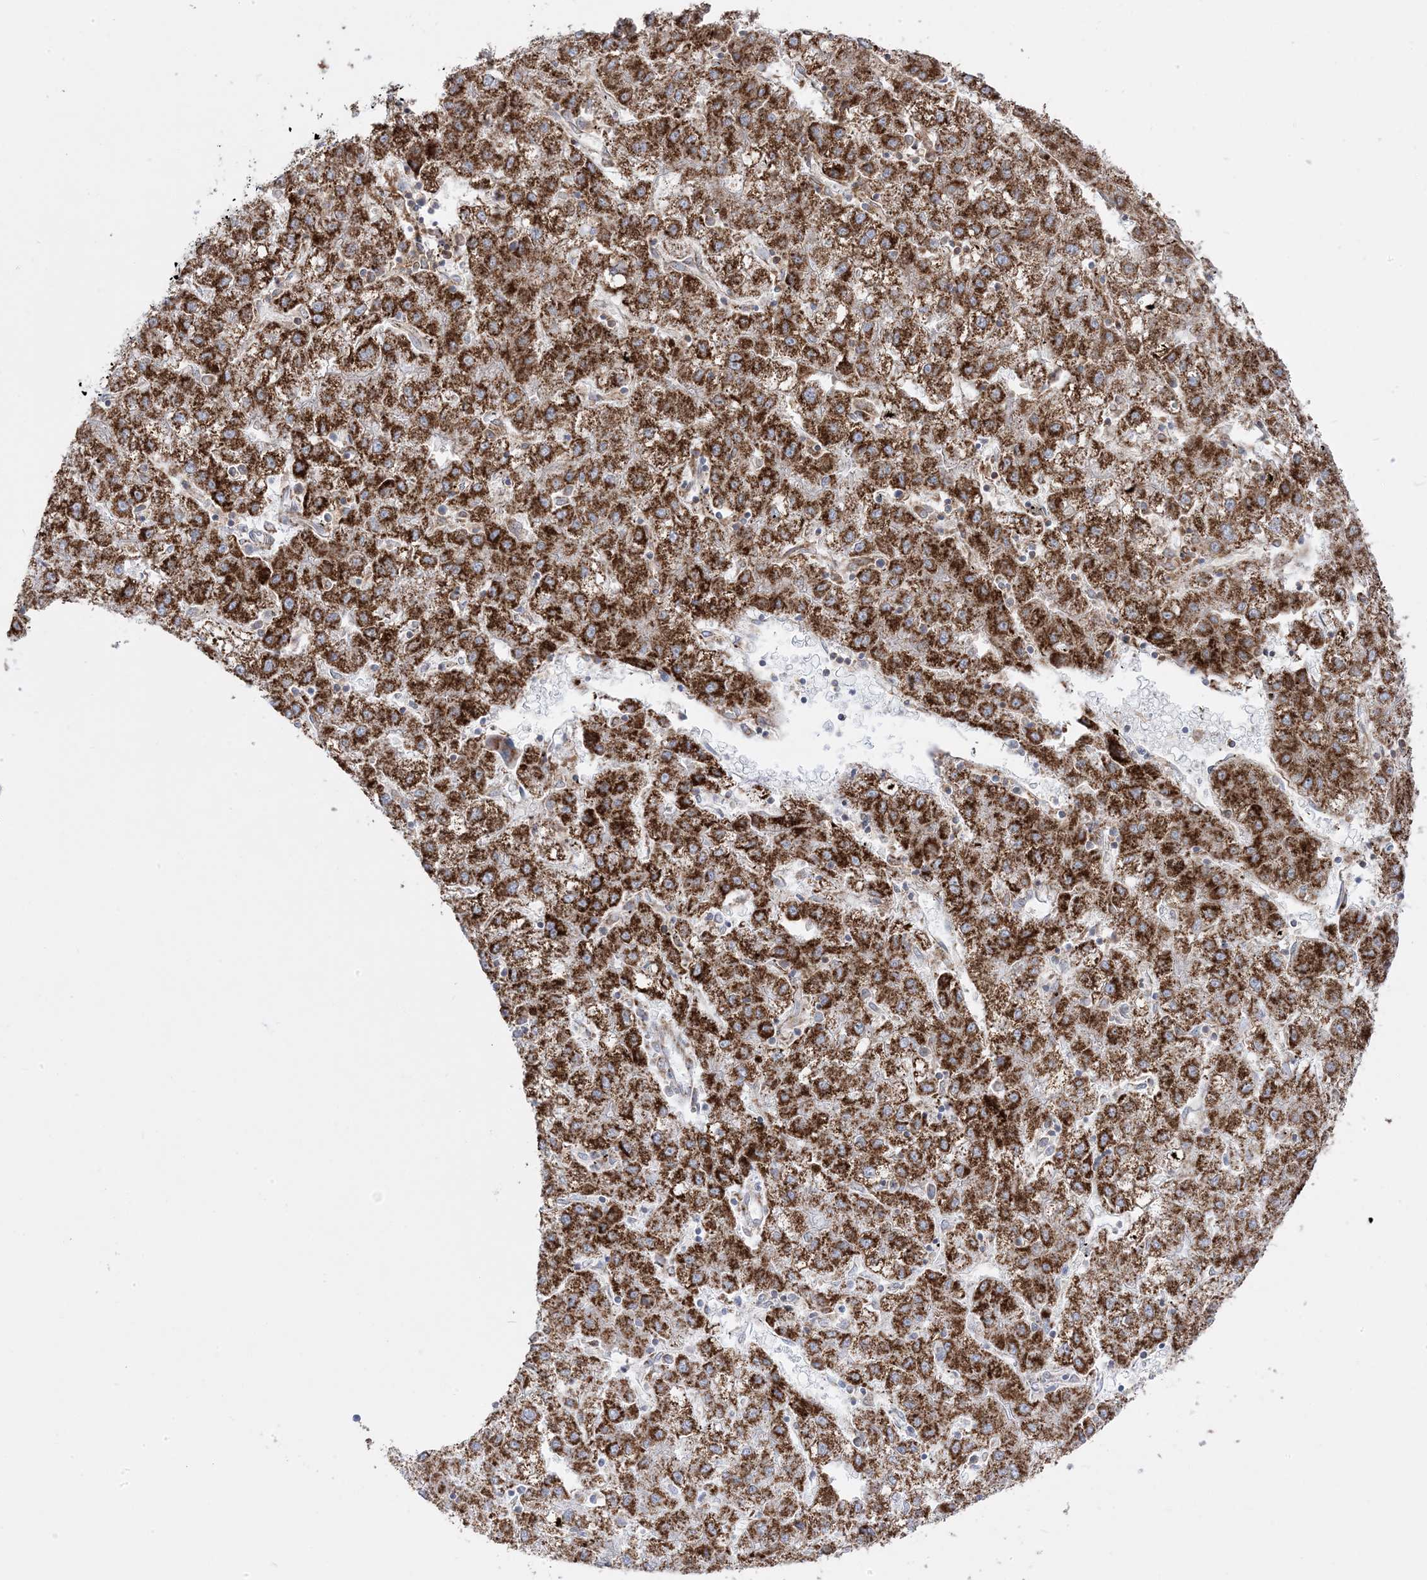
{"staining": {"intensity": "strong", "quantity": ">75%", "location": "cytoplasmic/membranous"}, "tissue": "liver cancer", "cell_type": "Tumor cells", "image_type": "cancer", "snomed": [{"axis": "morphology", "description": "Carcinoma, Hepatocellular, NOS"}, {"axis": "topography", "description": "Liver"}], "caption": "Immunohistochemical staining of human liver cancer (hepatocellular carcinoma) displays high levels of strong cytoplasmic/membranous protein positivity in approximately >75% of tumor cells. The protein is shown in brown color, while the nuclei are stained blue.", "gene": "PCCB", "patient": {"sex": "male", "age": 72}}